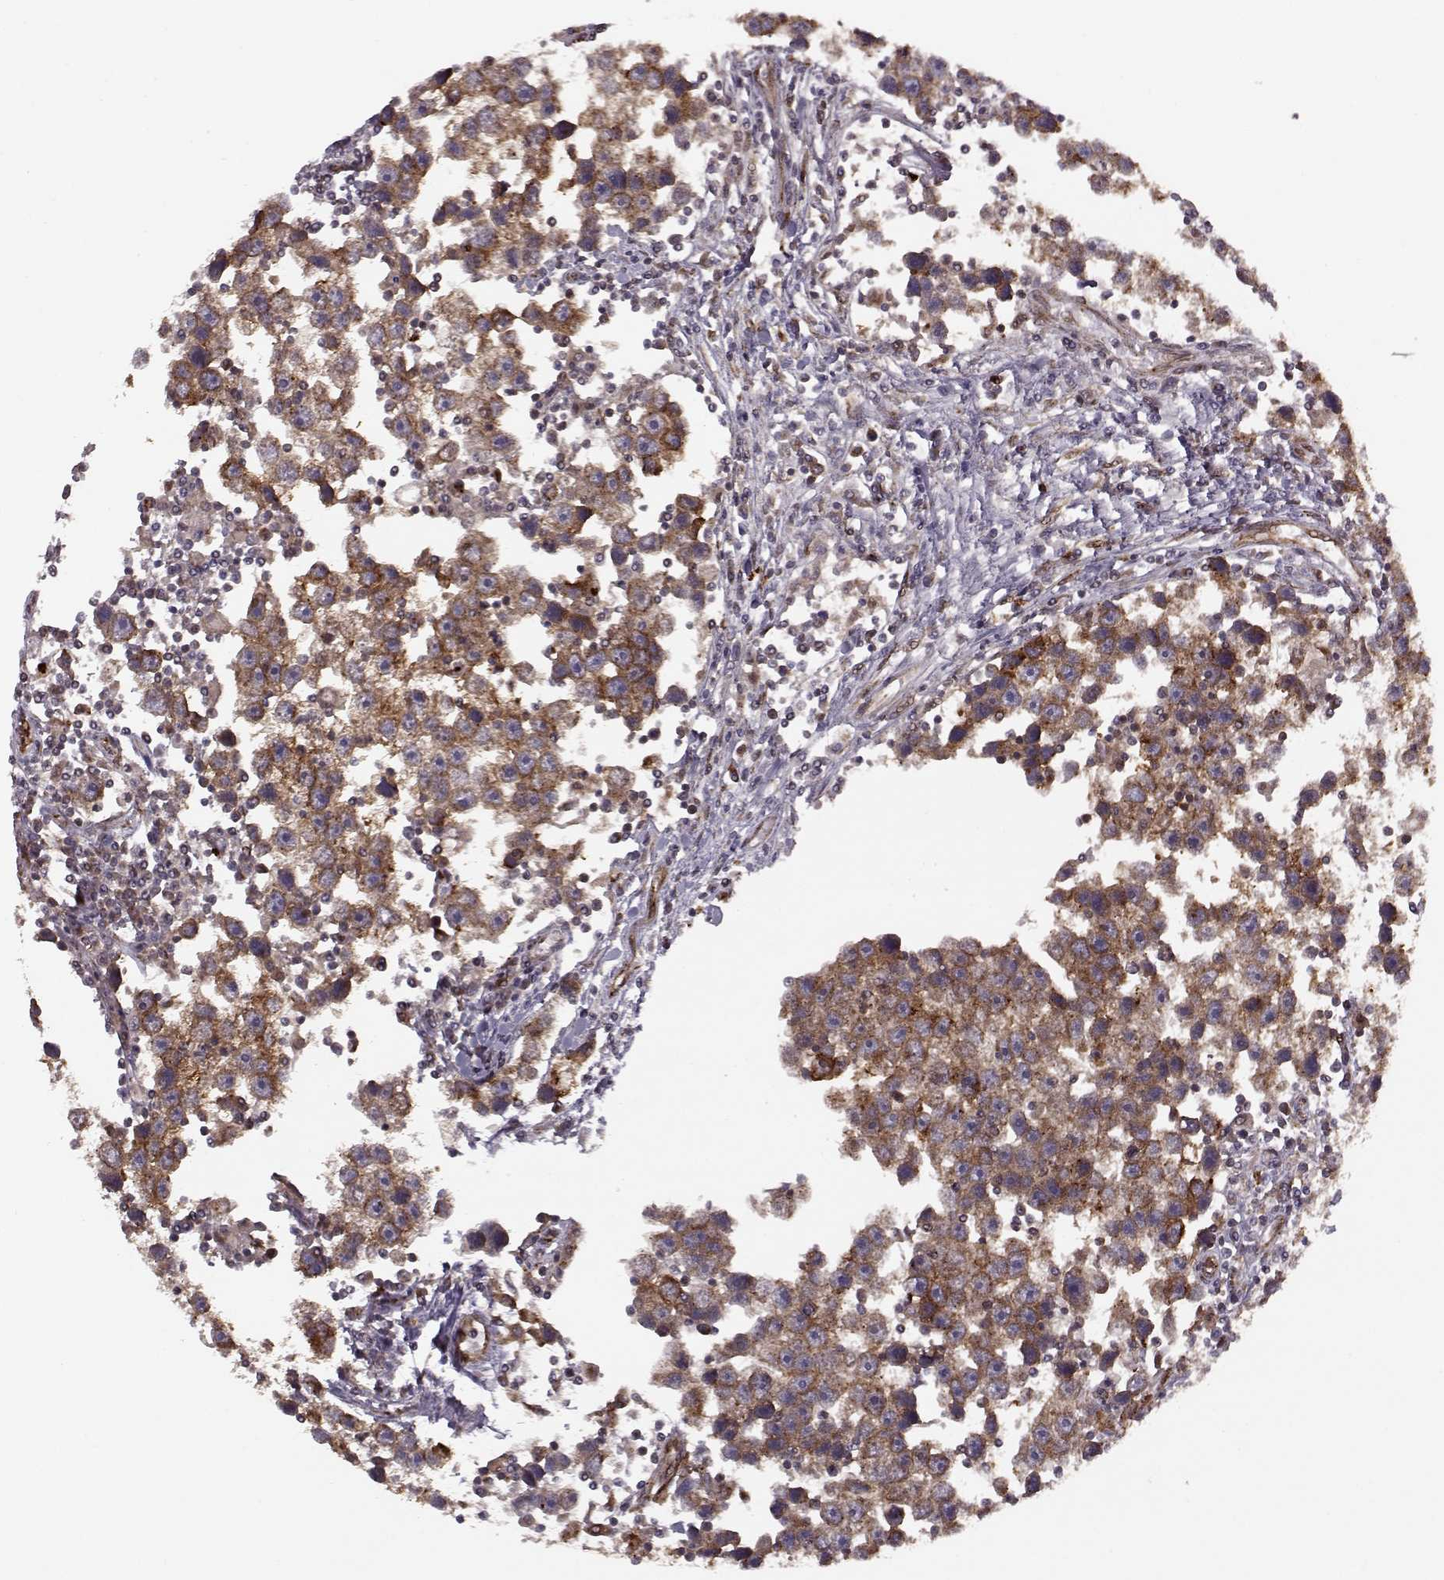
{"staining": {"intensity": "moderate", "quantity": ">75%", "location": "cytoplasmic/membranous"}, "tissue": "testis cancer", "cell_type": "Tumor cells", "image_type": "cancer", "snomed": [{"axis": "morphology", "description": "Seminoma, NOS"}, {"axis": "topography", "description": "Testis"}], "caption": "Testis seminoma tissue displays moderate cytoplasmic/membranous staining in approximately >75% of tumor cells", "gene": "YIPF5", "patient": {"sex": "male", "age": 30}}